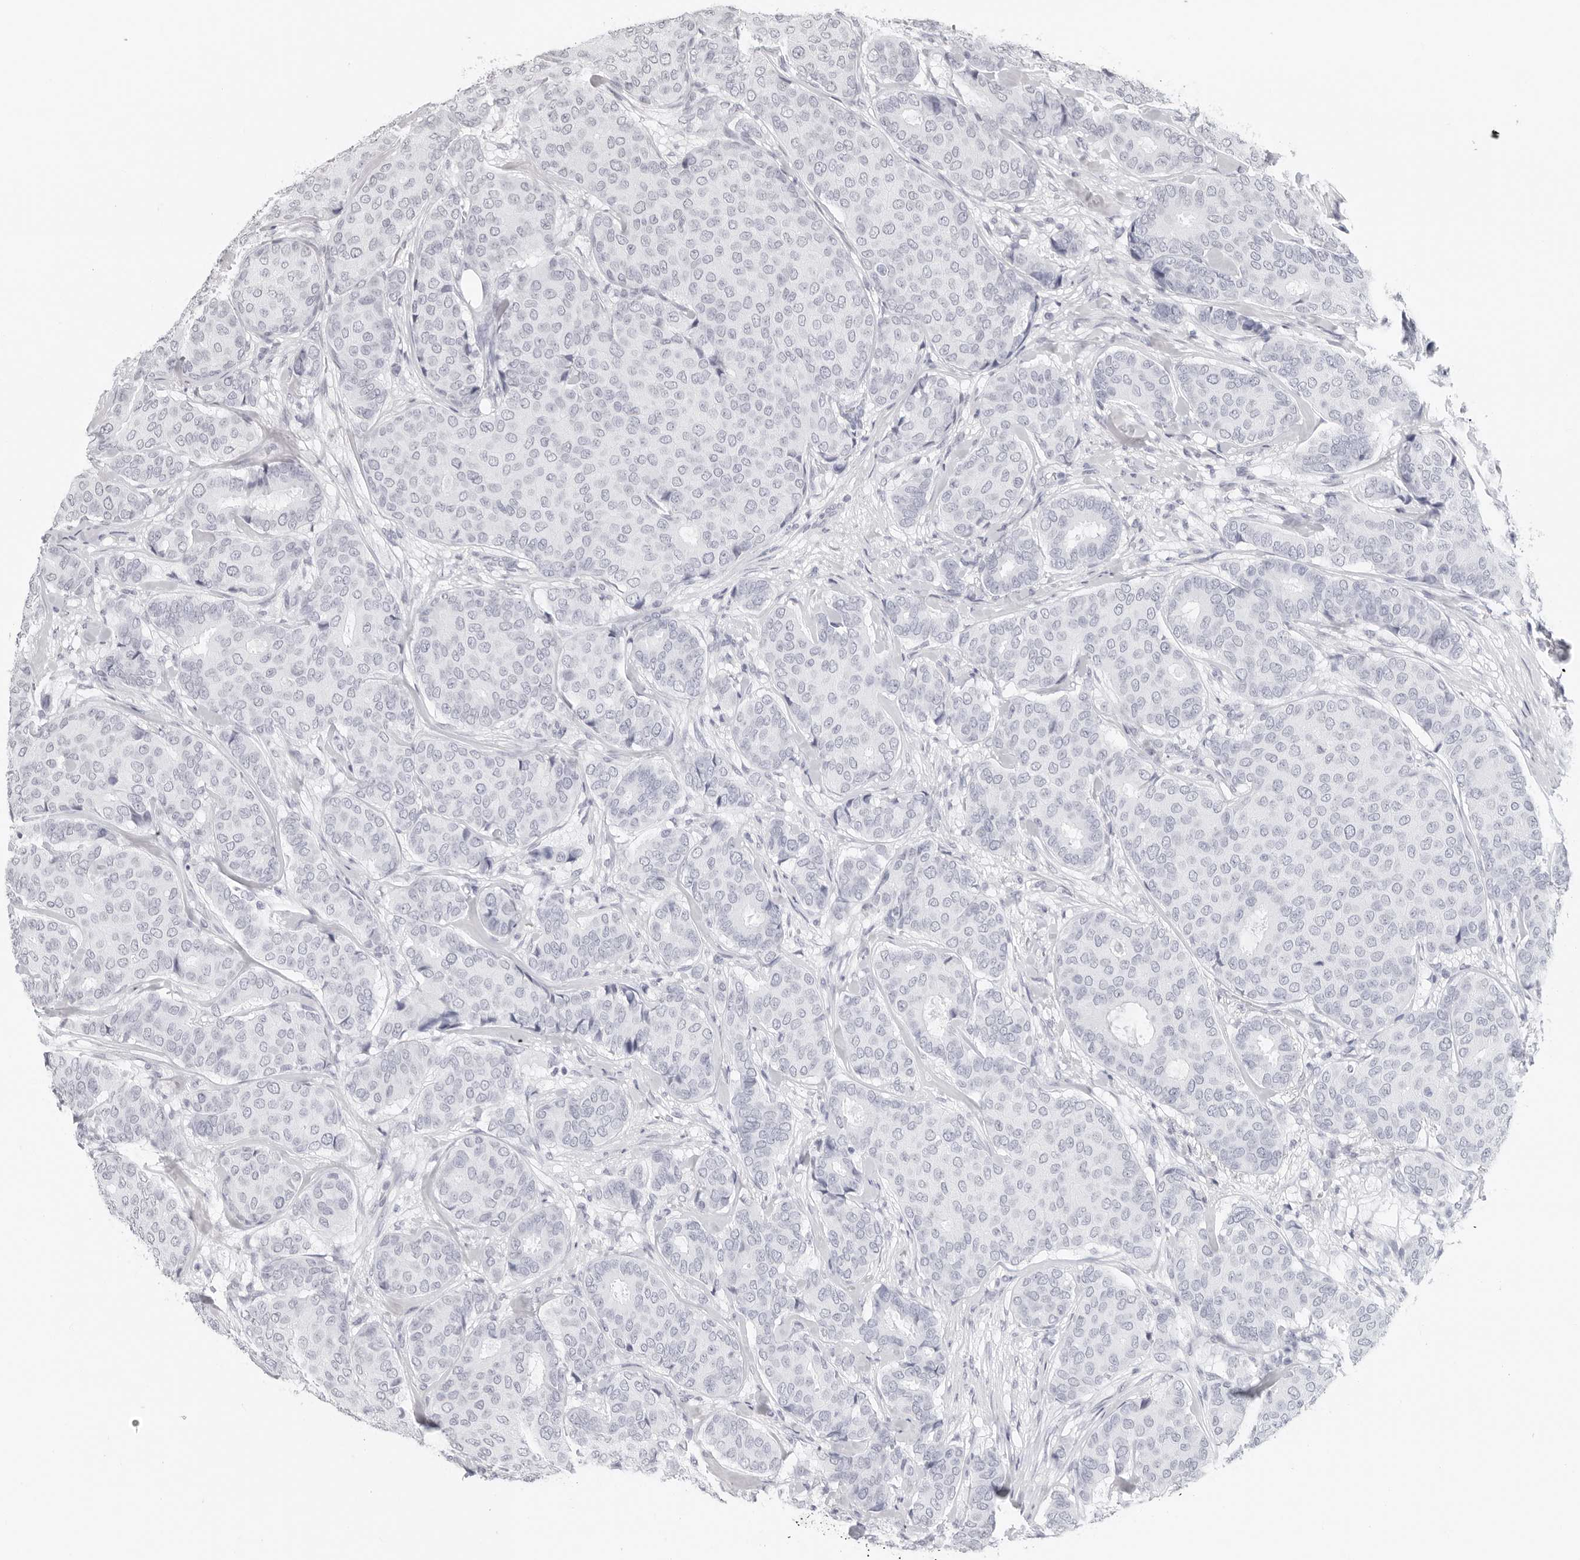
{"staining": {"intensity": "negative", "quantity": "none", "location": "none"}, "tissue": "breast cancer", "cell_type": "Tumor cells", "image_type": "cancer", "snomed": [{"axis": "morphology", "description": "Duct carcinoma"}, {"axis": "topography", "description": "Breast"}], "caption": "Immunohistochemical staining of human invasive ductal carcinoma (breast) demonstrates no significant positivity in tumor cells.", "gene": "AGMAT", "patient": {"sex": "female", "age": 75}}